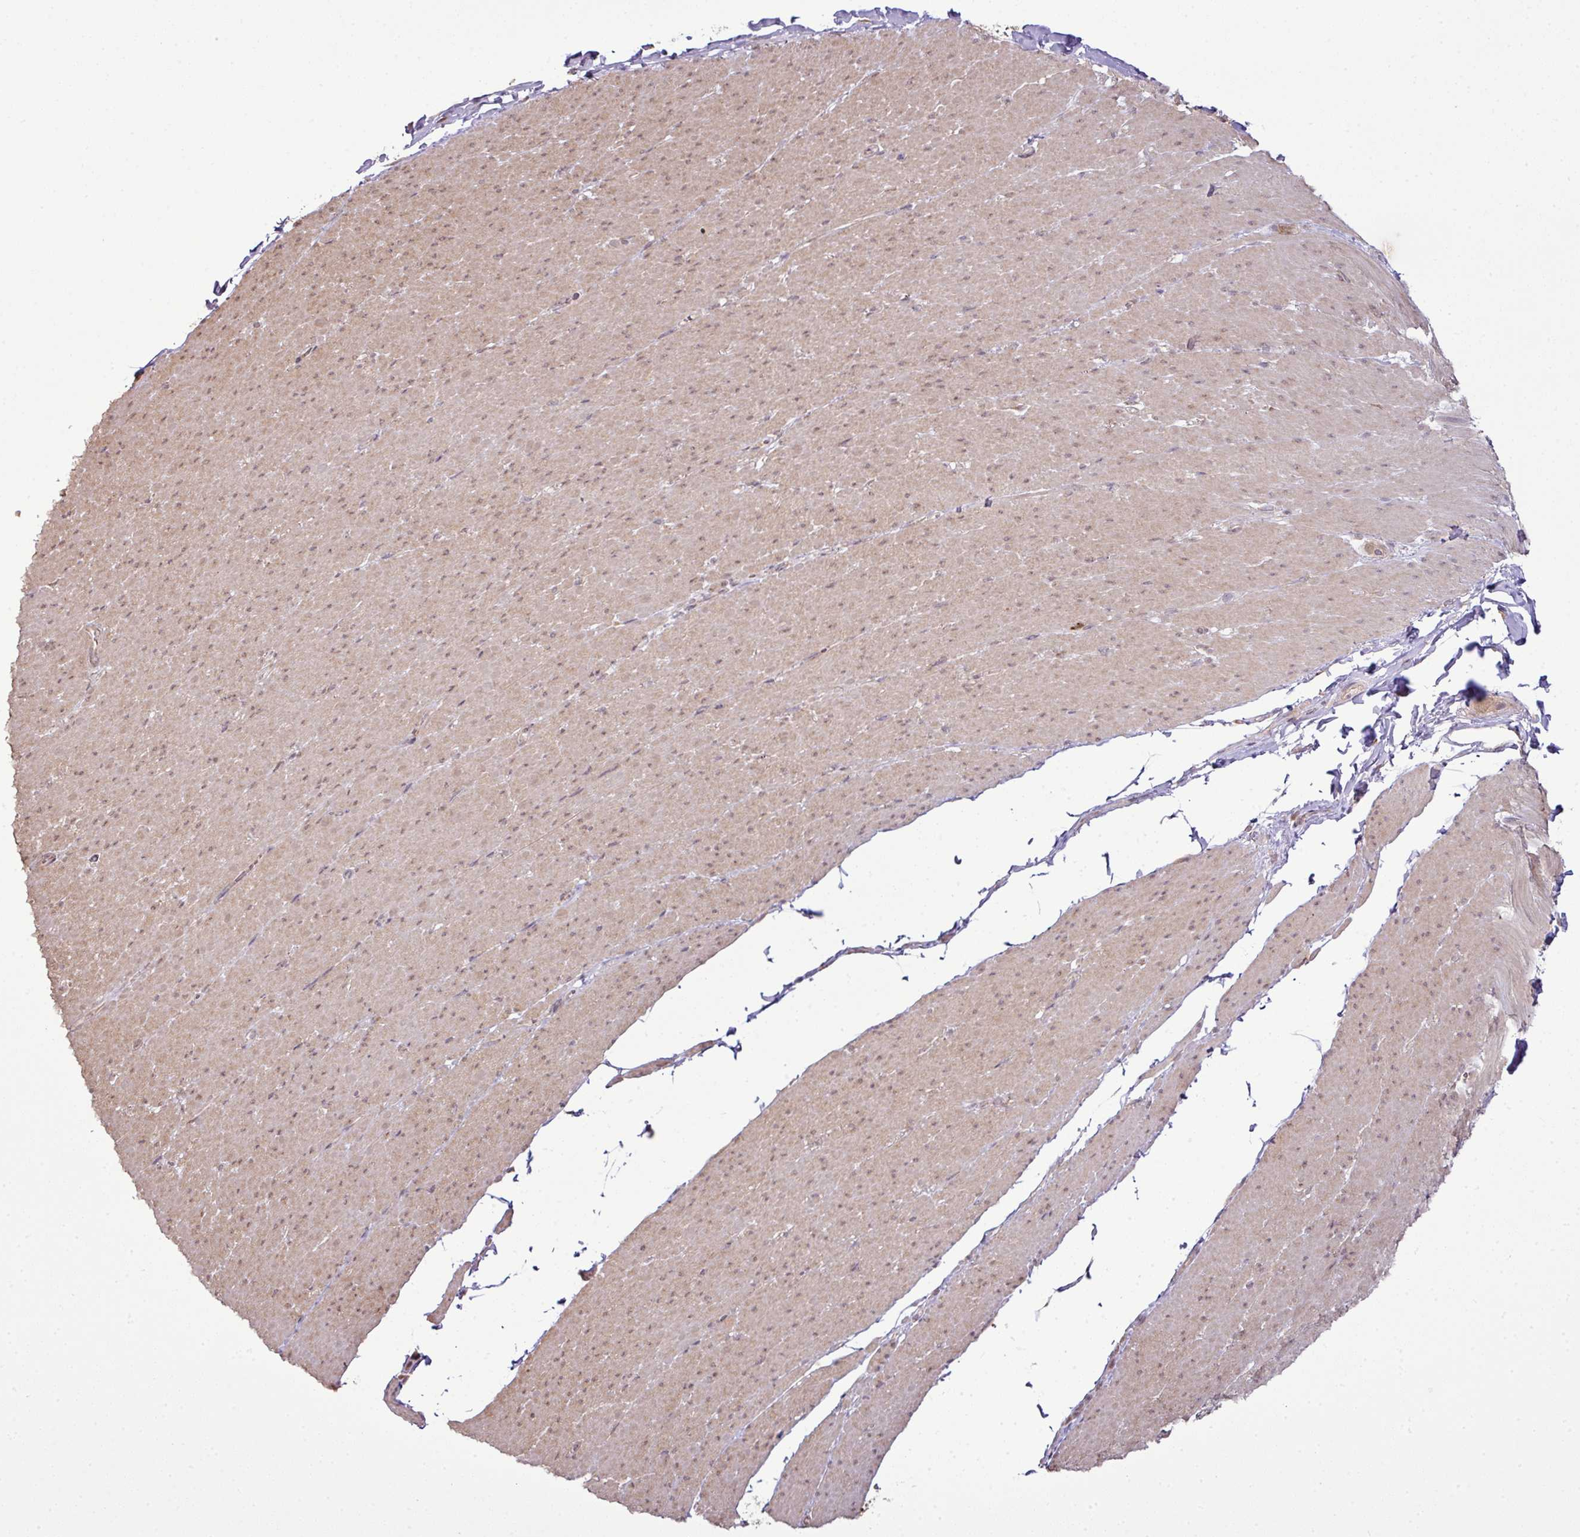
{"staining": {"intensity": "weak", "quantity": "25%-75%", "location": "cytoplasmic/membranous"}, "tissue": "smooth muscle", "cell_type": "Smooth muscle cells", "image_type": "normal", "snomed": [{"axis": "morphology", "description": "Normal tissue, NOS"}, {"axis": "topography", "description": "Smooth muscle"}, {"axis": "topography", "description": "Rectum"}], "caption": "This image displays IHC staining of unremarkable smooth muscle, with low weak cytoplasmic/membranous expression in approximately 25%-75% of smooth muscle cells.", "gene": "DNAAF4", "patient": {"sex": "male", "age": 53}}